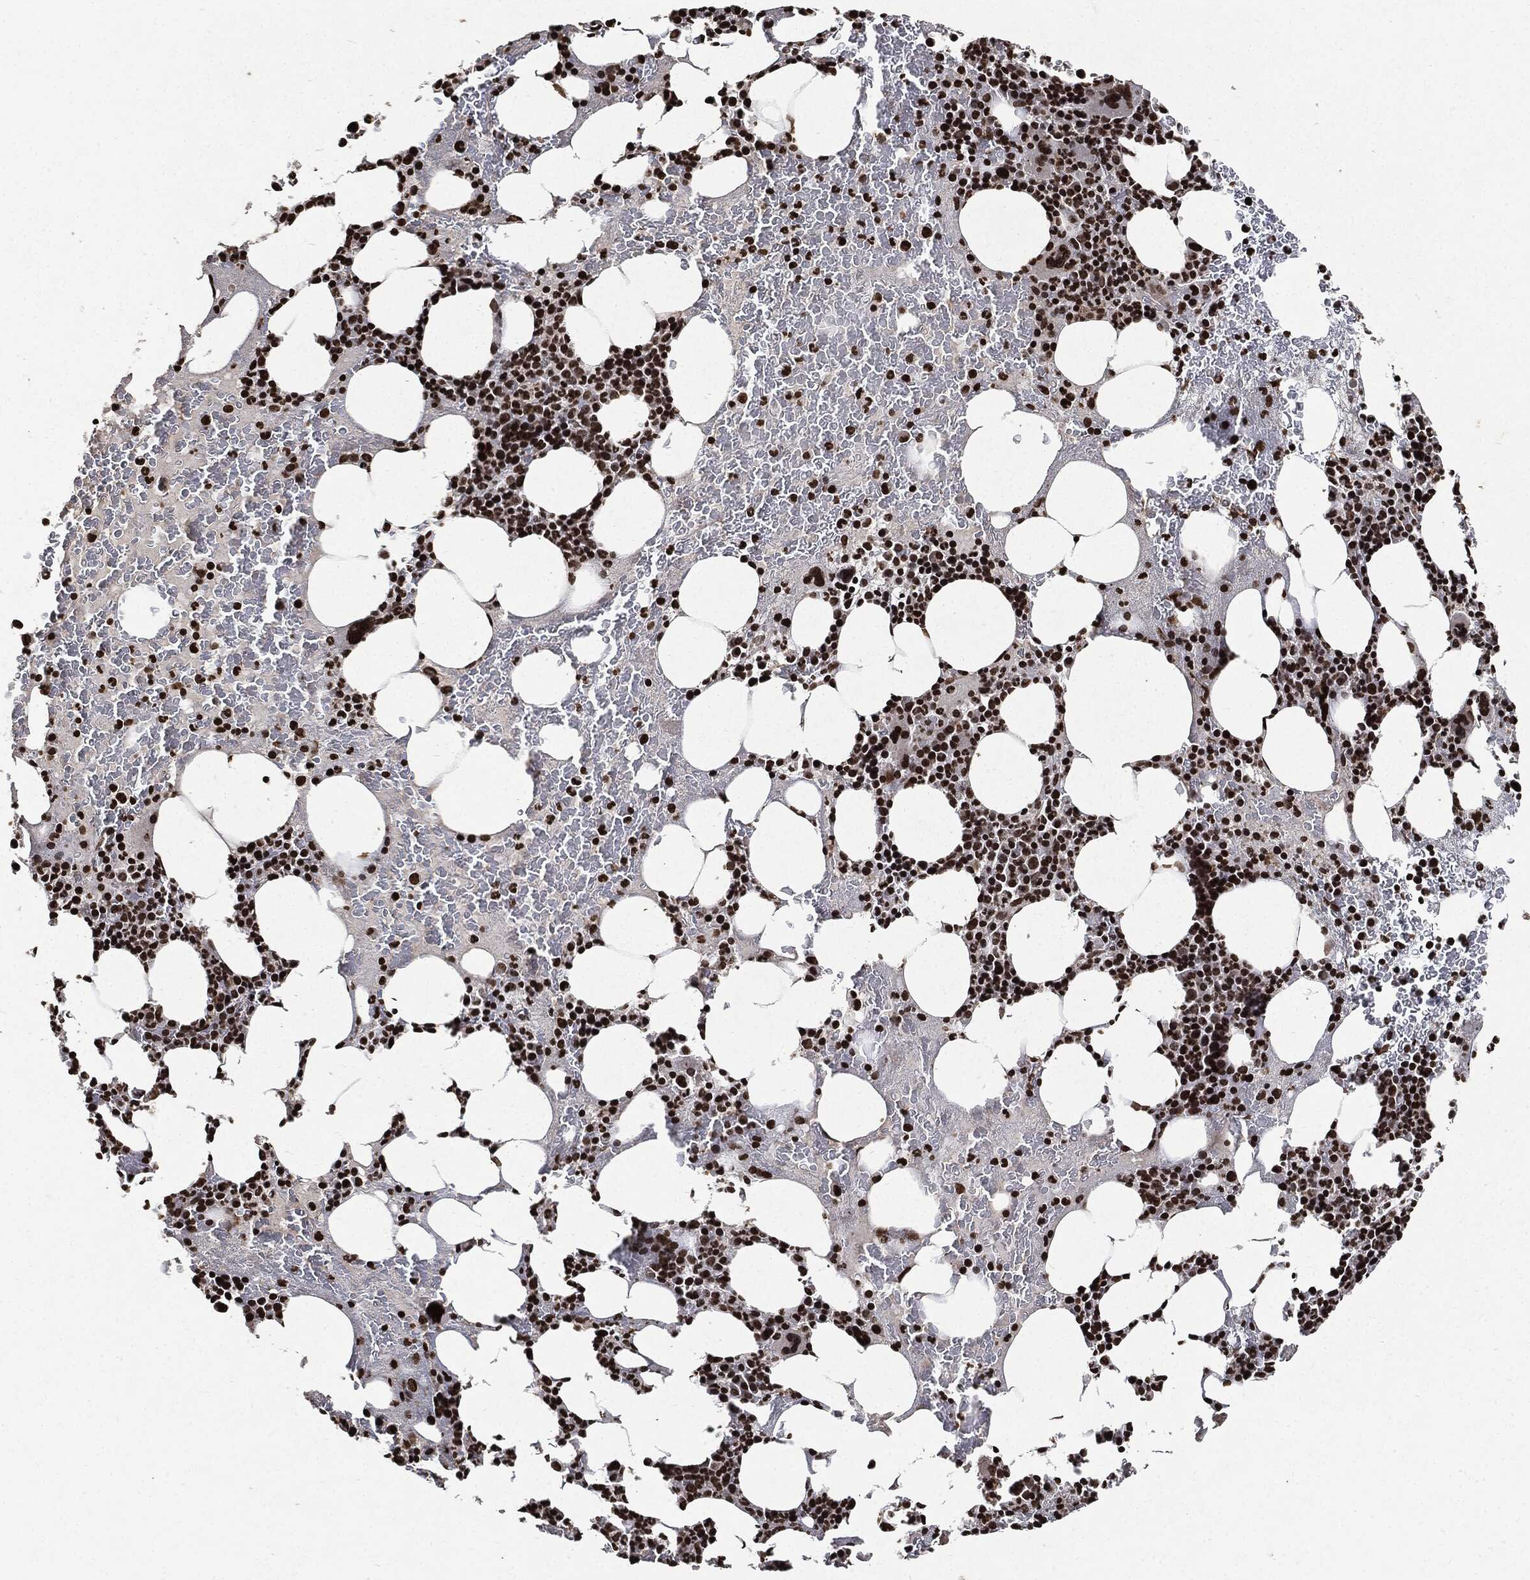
{"staining": {"intensity": "strong", "quantity": ">75%", "location": "nuclear"}, "tissue": "bone marrow", "cell_type": "Hematopoietic cells", "image_type": "normal", "snomed": [{"axis": "morphology", "description": "Normal tissue, NOS"}, {"axis": "topography", "description": "Bone marrow"}], "caption": "Human bone marrow stained with a protein marker shows strong staining in hematopoietic cells.", "gene": "JUN", "patient": {"sex": "male", "age": 83}}